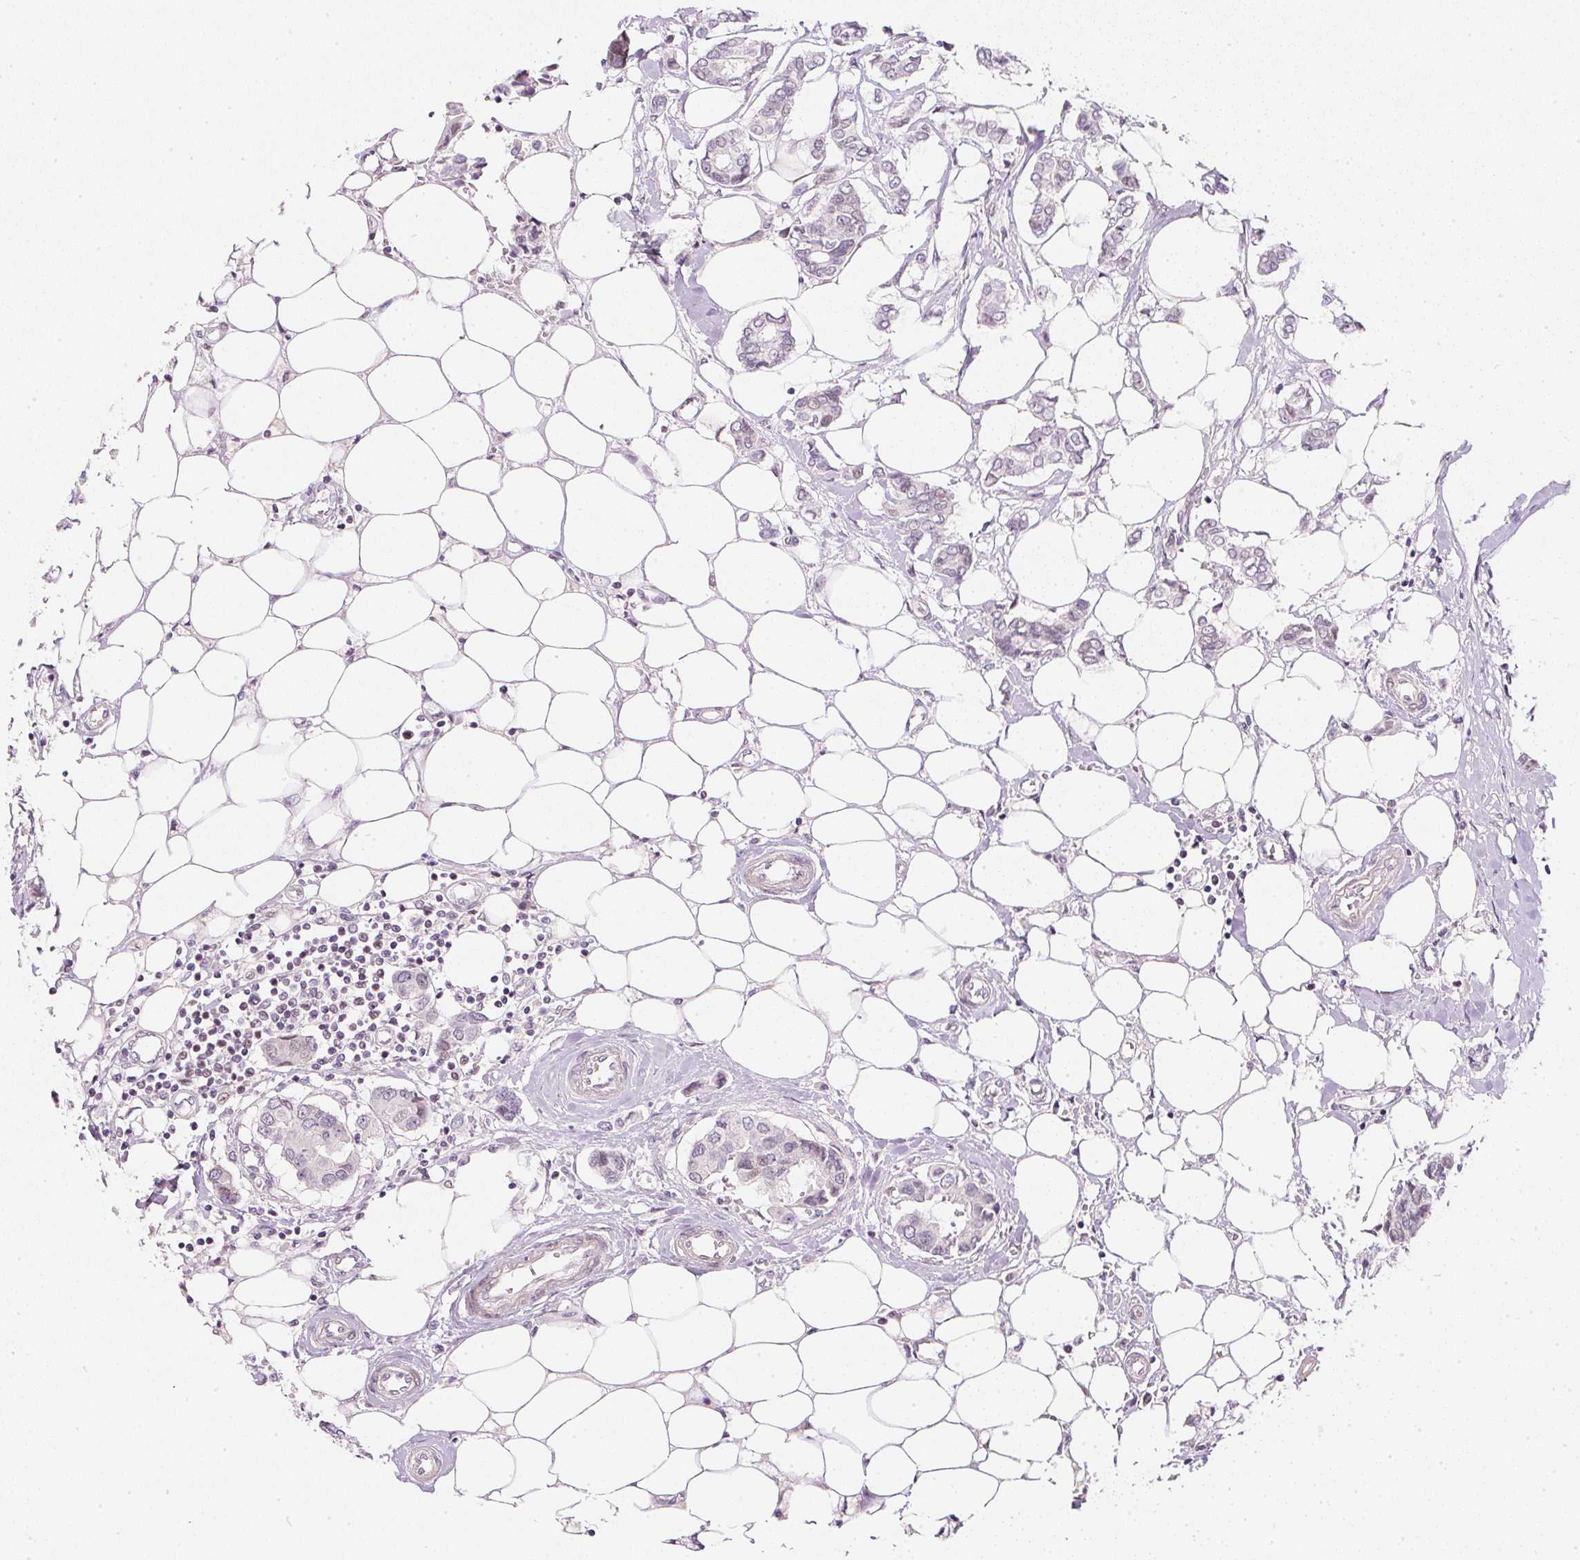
{"staining": {"intensity": "moderate", "quantity": "<25%", "location": "nuclear"}, "tissue": "breast cancer", "cell_type": "Tumor cells", "image_type": "cancer", "snomed": [{"axis": "morphology", "description": "Duct carcinoma"}, {"axis": "topography", "description": "Breast"}], "caption": "An immunohistochemistry (IHC) histopathology image of neoplastic tissue is shown. Protein staining in brown highlights moderate nuclear positivity in breast cancer within tumor cells.", "gene": "DPPA4", "patient": {"sex": "female", "age": 73}}